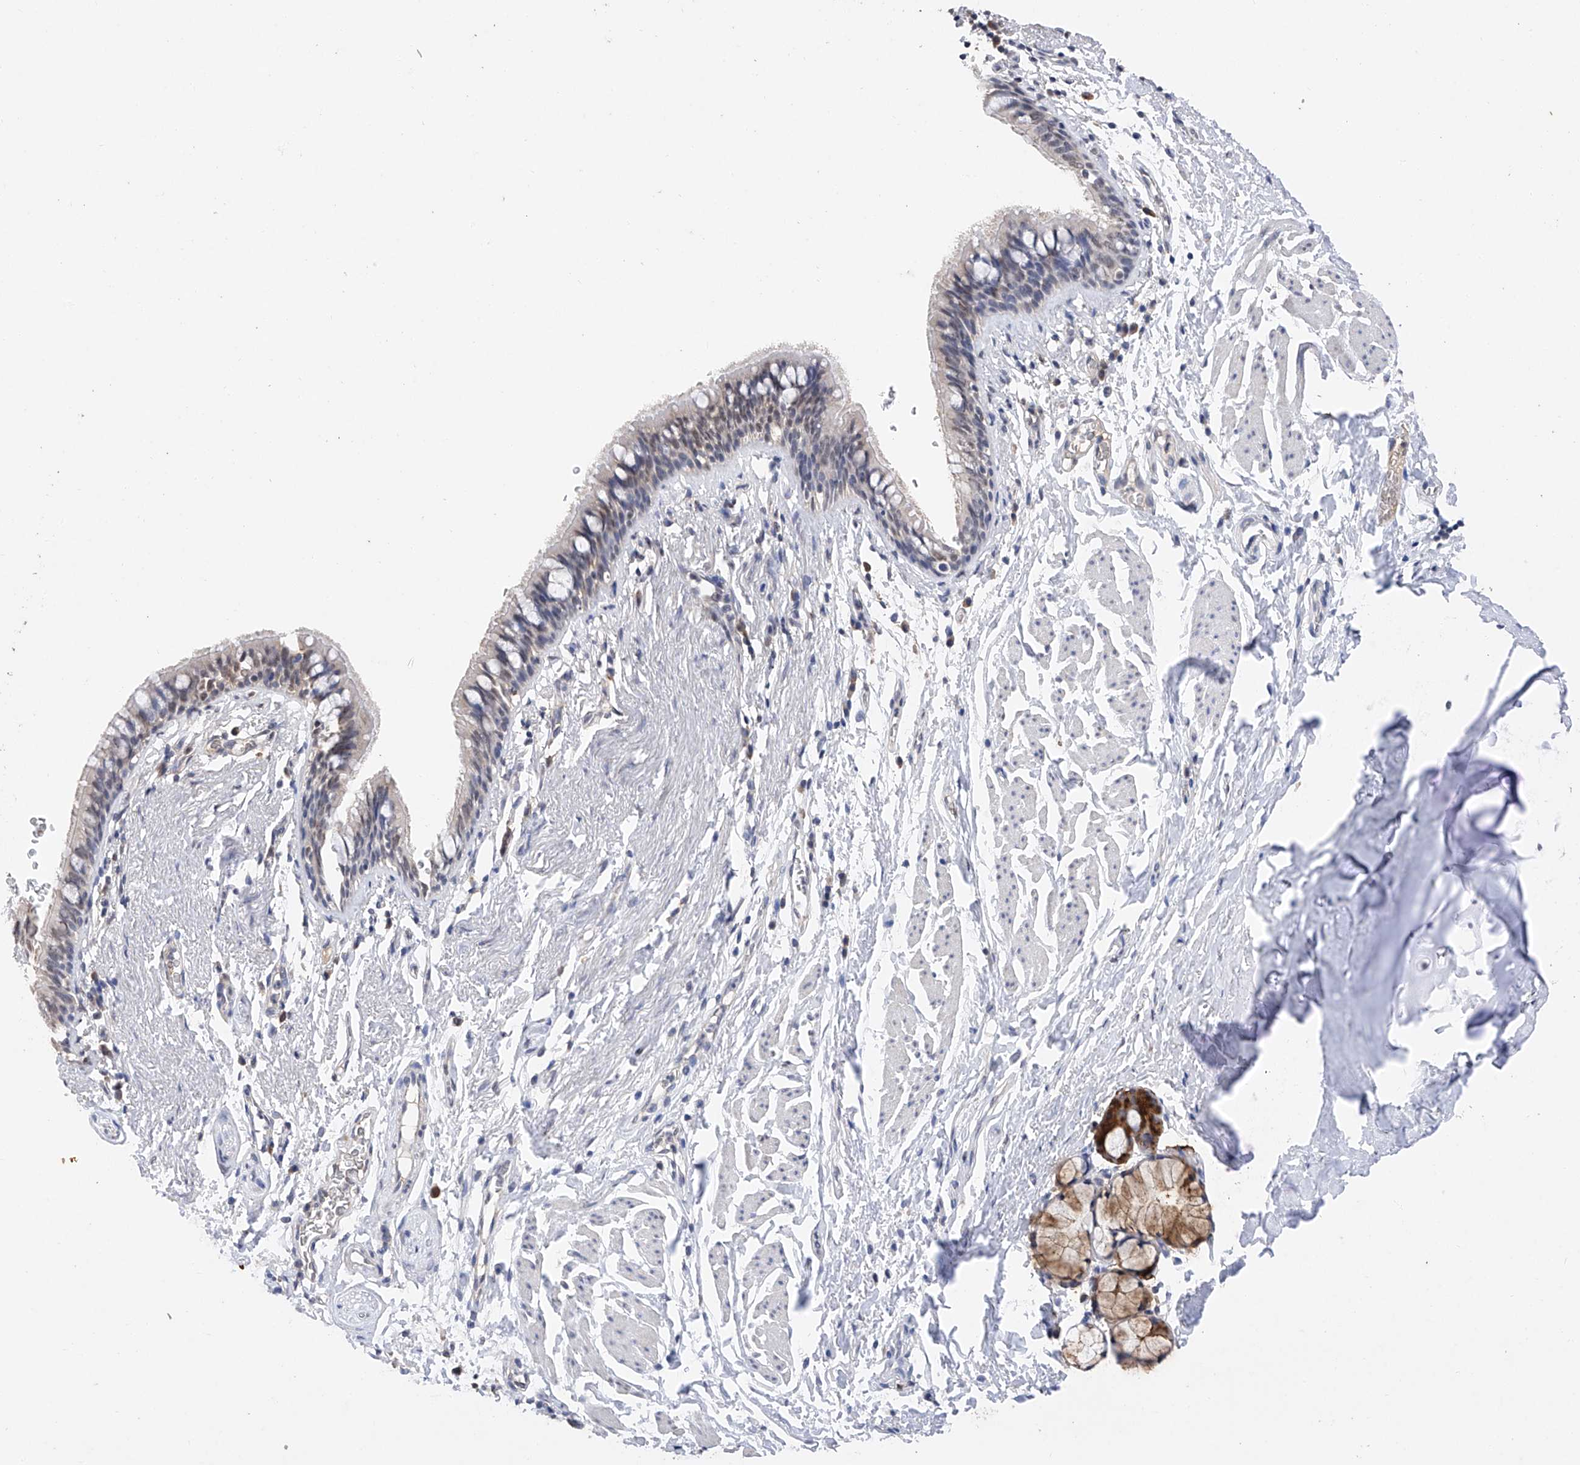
{"staining": {"intensity": "weak", "quantity": "<25%", "location": "nuclear"}, "tissue": "bronchus", "cell_type": "Respiratory epithelial cells", "image_type": "normal", "snomed": [{"axis": "morphology", "description": "Normal tissue, NOS"}, {"axis": "topography", "description": "Cartilage tissue"}, {"axis": "topography", "description": "Bronchus"}], "caption": "IHC of normal bronchus reveals no positivity in respiratory epithelial cells. (Brightfield microscopy of DAB immunohistochemistry at high magnification).", "gene": "DMAP1", "patient": {"sex": "female", "age": 36}}